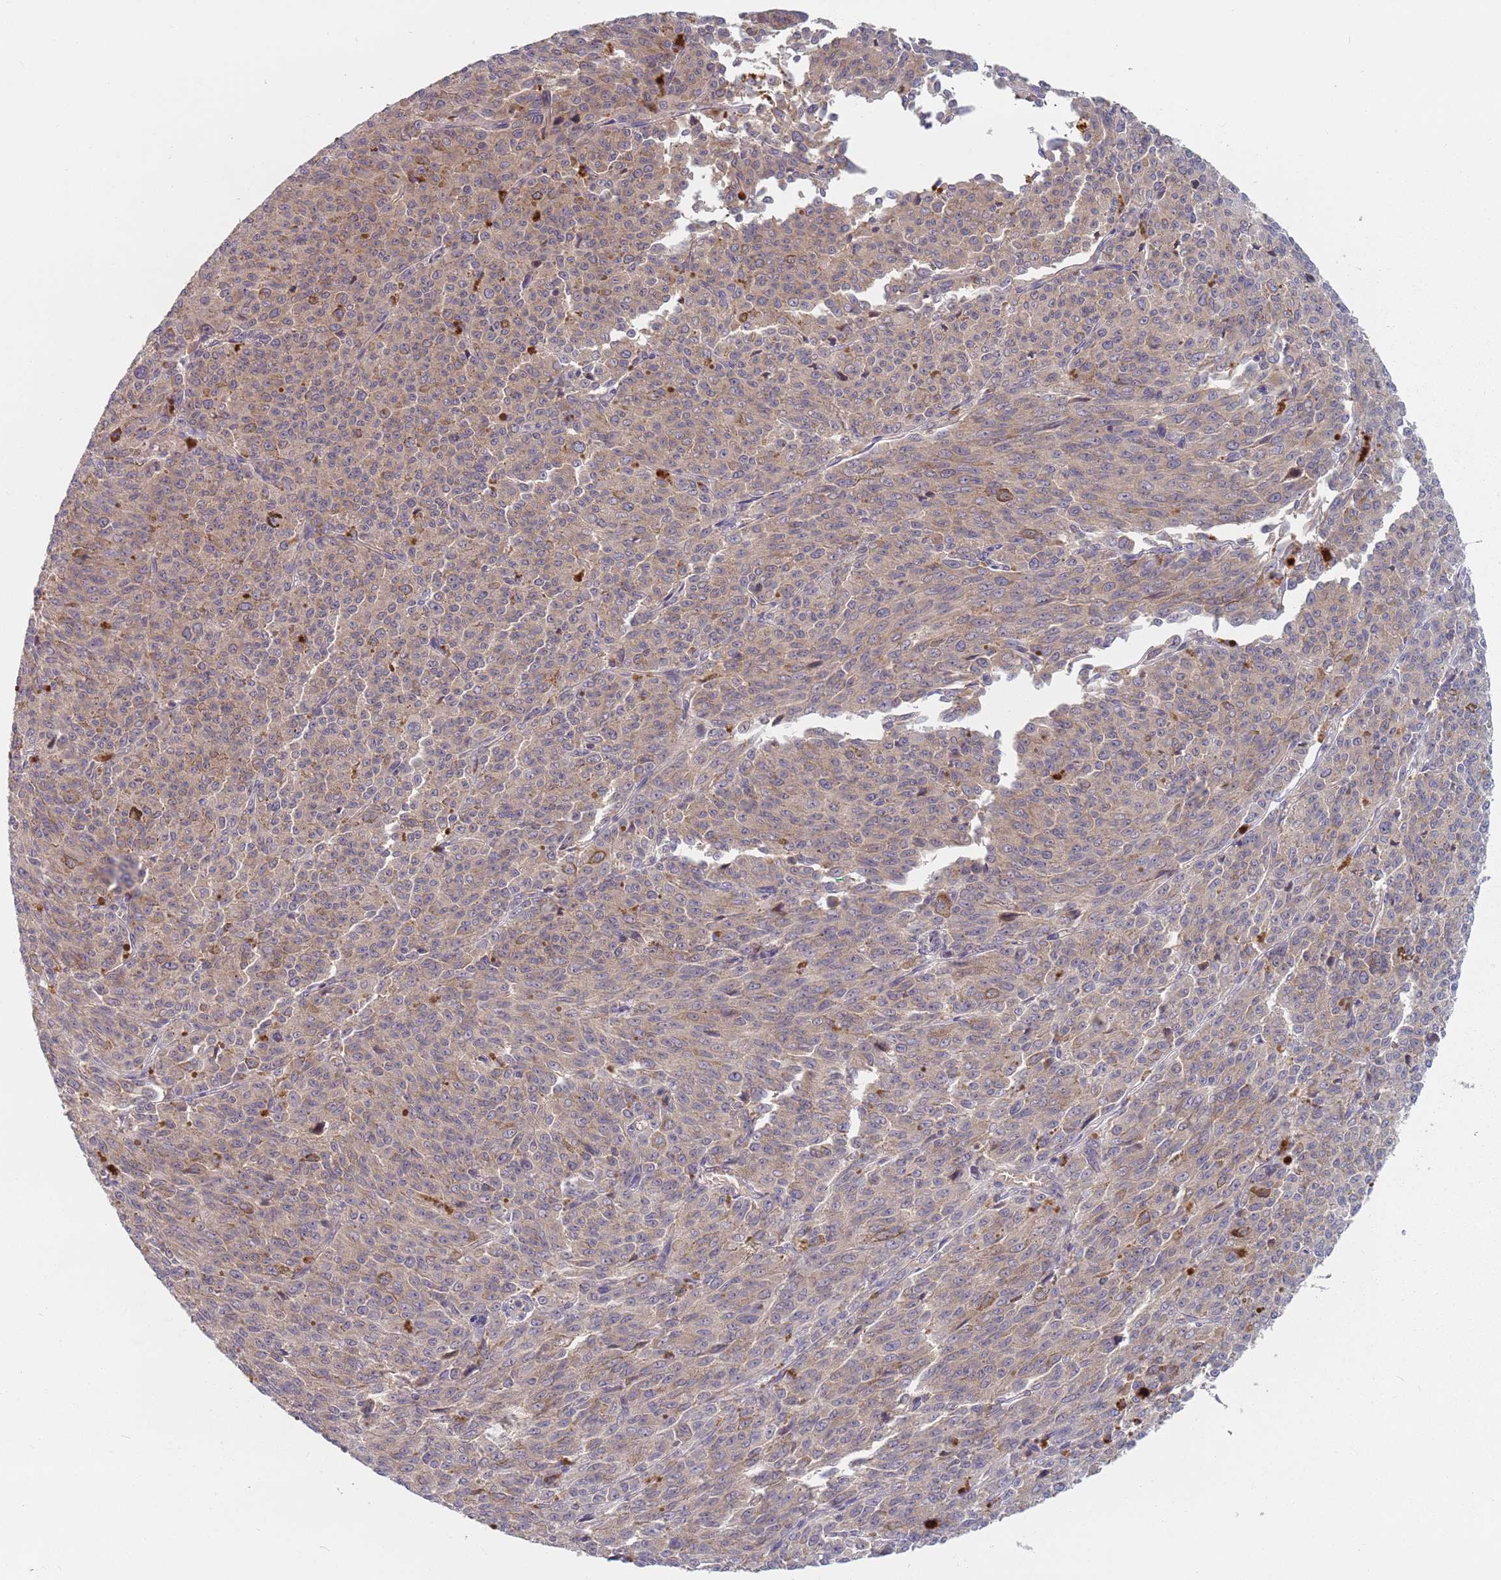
{"staining": {"intensity": "weak", "quantity": ">75%", "location": "cytoplasmic/membranous"}, "tissue": "melanoma", "cell_type": "Tumor cells", "image_type": "cancer", "snomed": [{"axis": "morphology", "description": "Malignant melanoma, NOS"}, {"axis": "topography", "description": "Skin"}], "caption": "A low amount of weak cytoplasmic/membranous staining is appreciated in about >75% of tumor cells in melanoma tissue.", "gene": "ASB13", "patient": {"sex": "female", "age": 52}}